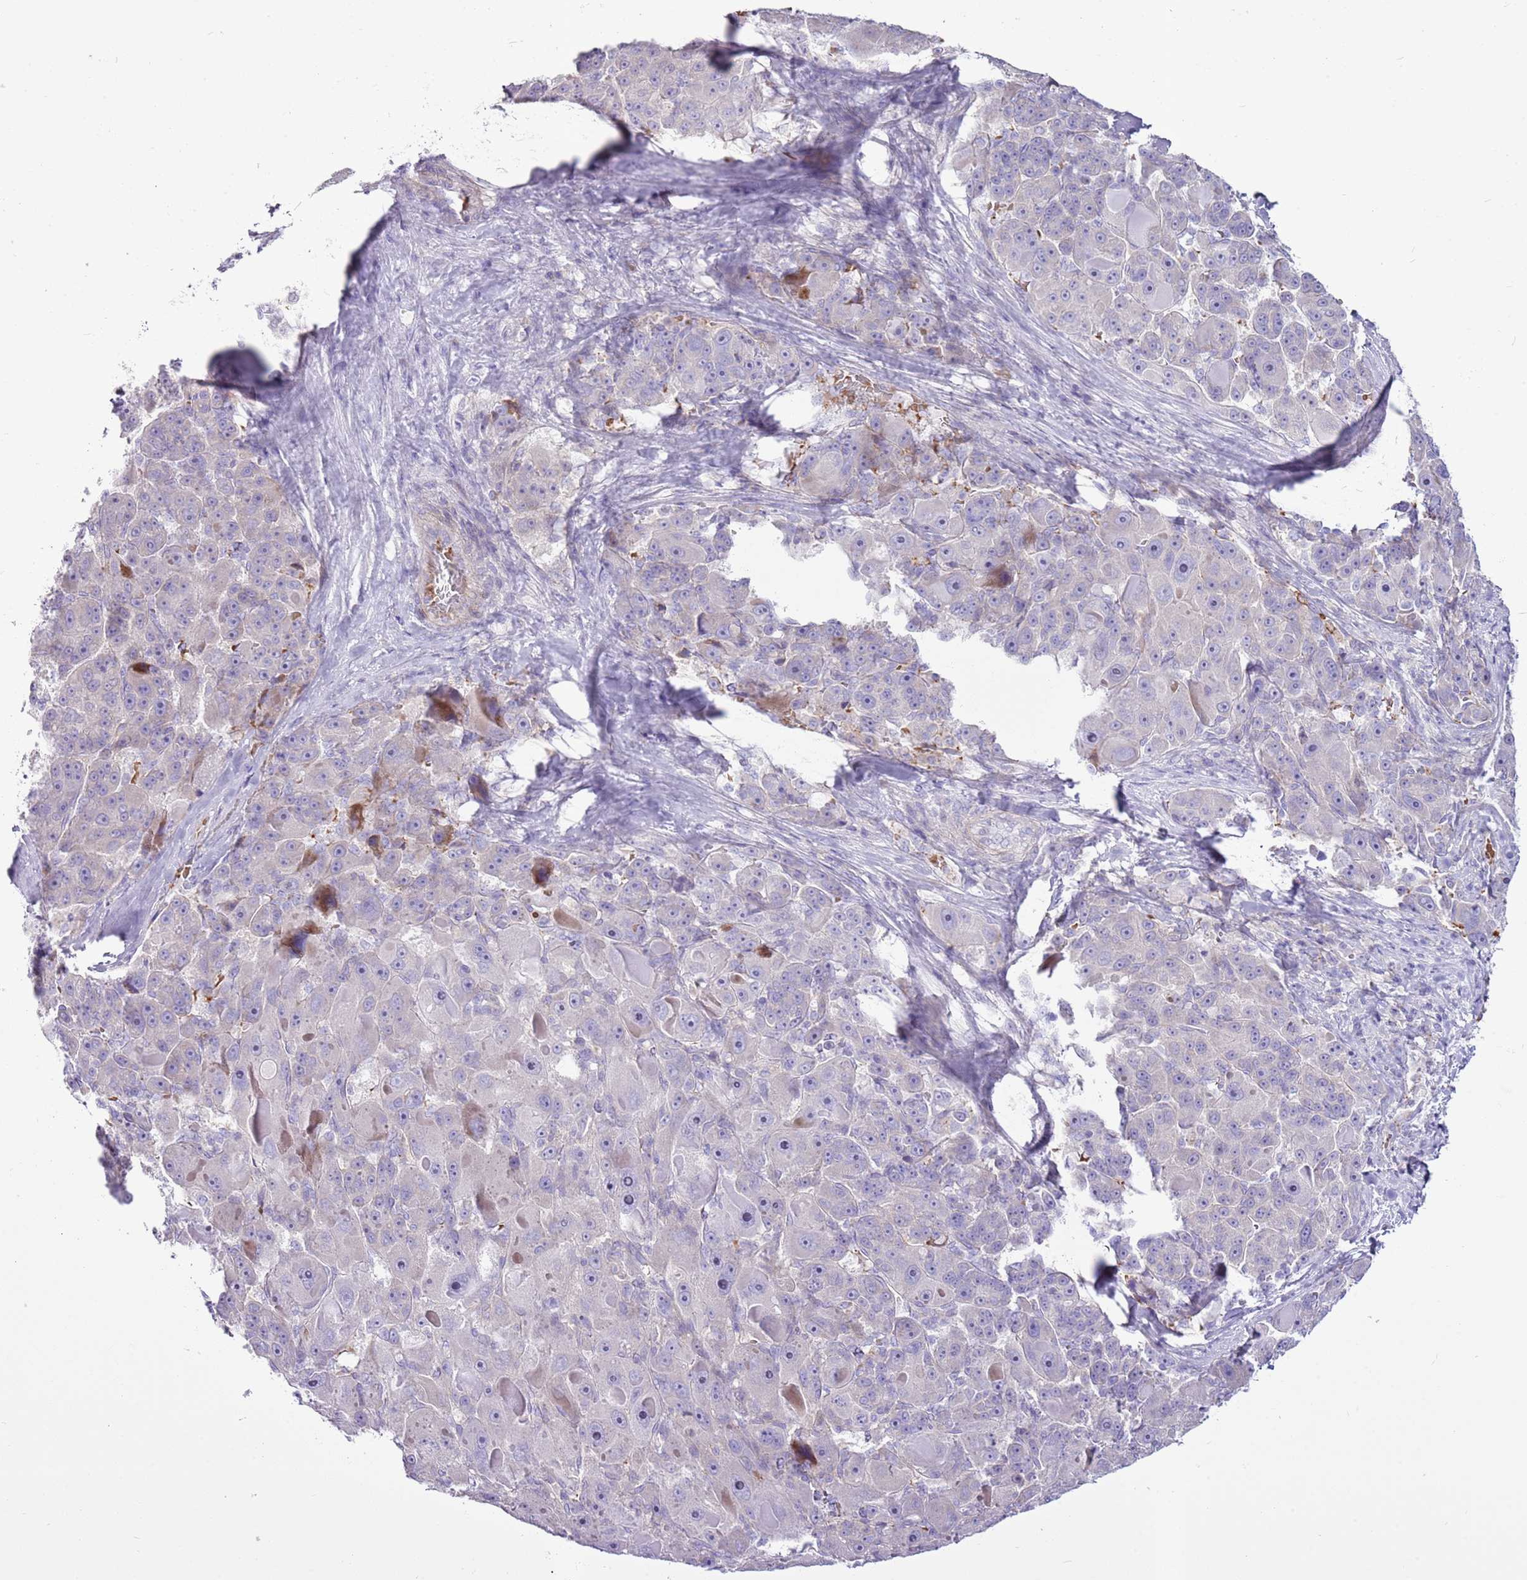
{"staining": {"intensity": "negative", "quantity": "none", "location": "none"}, "tissue": "liver cancer", "cell_type": "Tumor cells", "image_type": "cancer", "snomed": [{"axis": "morphology", "description": "Carcinoma, Hepatocellular, NOS"}, {"axis": "topography", "description": "Liver"}], "caption": "A photomicrograph of hepatocellular carcinoma (liver) stained for a protein demonstrates no brown staining in tumor cells. Brightfield microscopy of immunohistochemistry stained with DAB (brown) and hematoxylin (blue), captured at high magnification.", "gene": "CHAC2", "patient": {"sex": "male", "age": 76}}